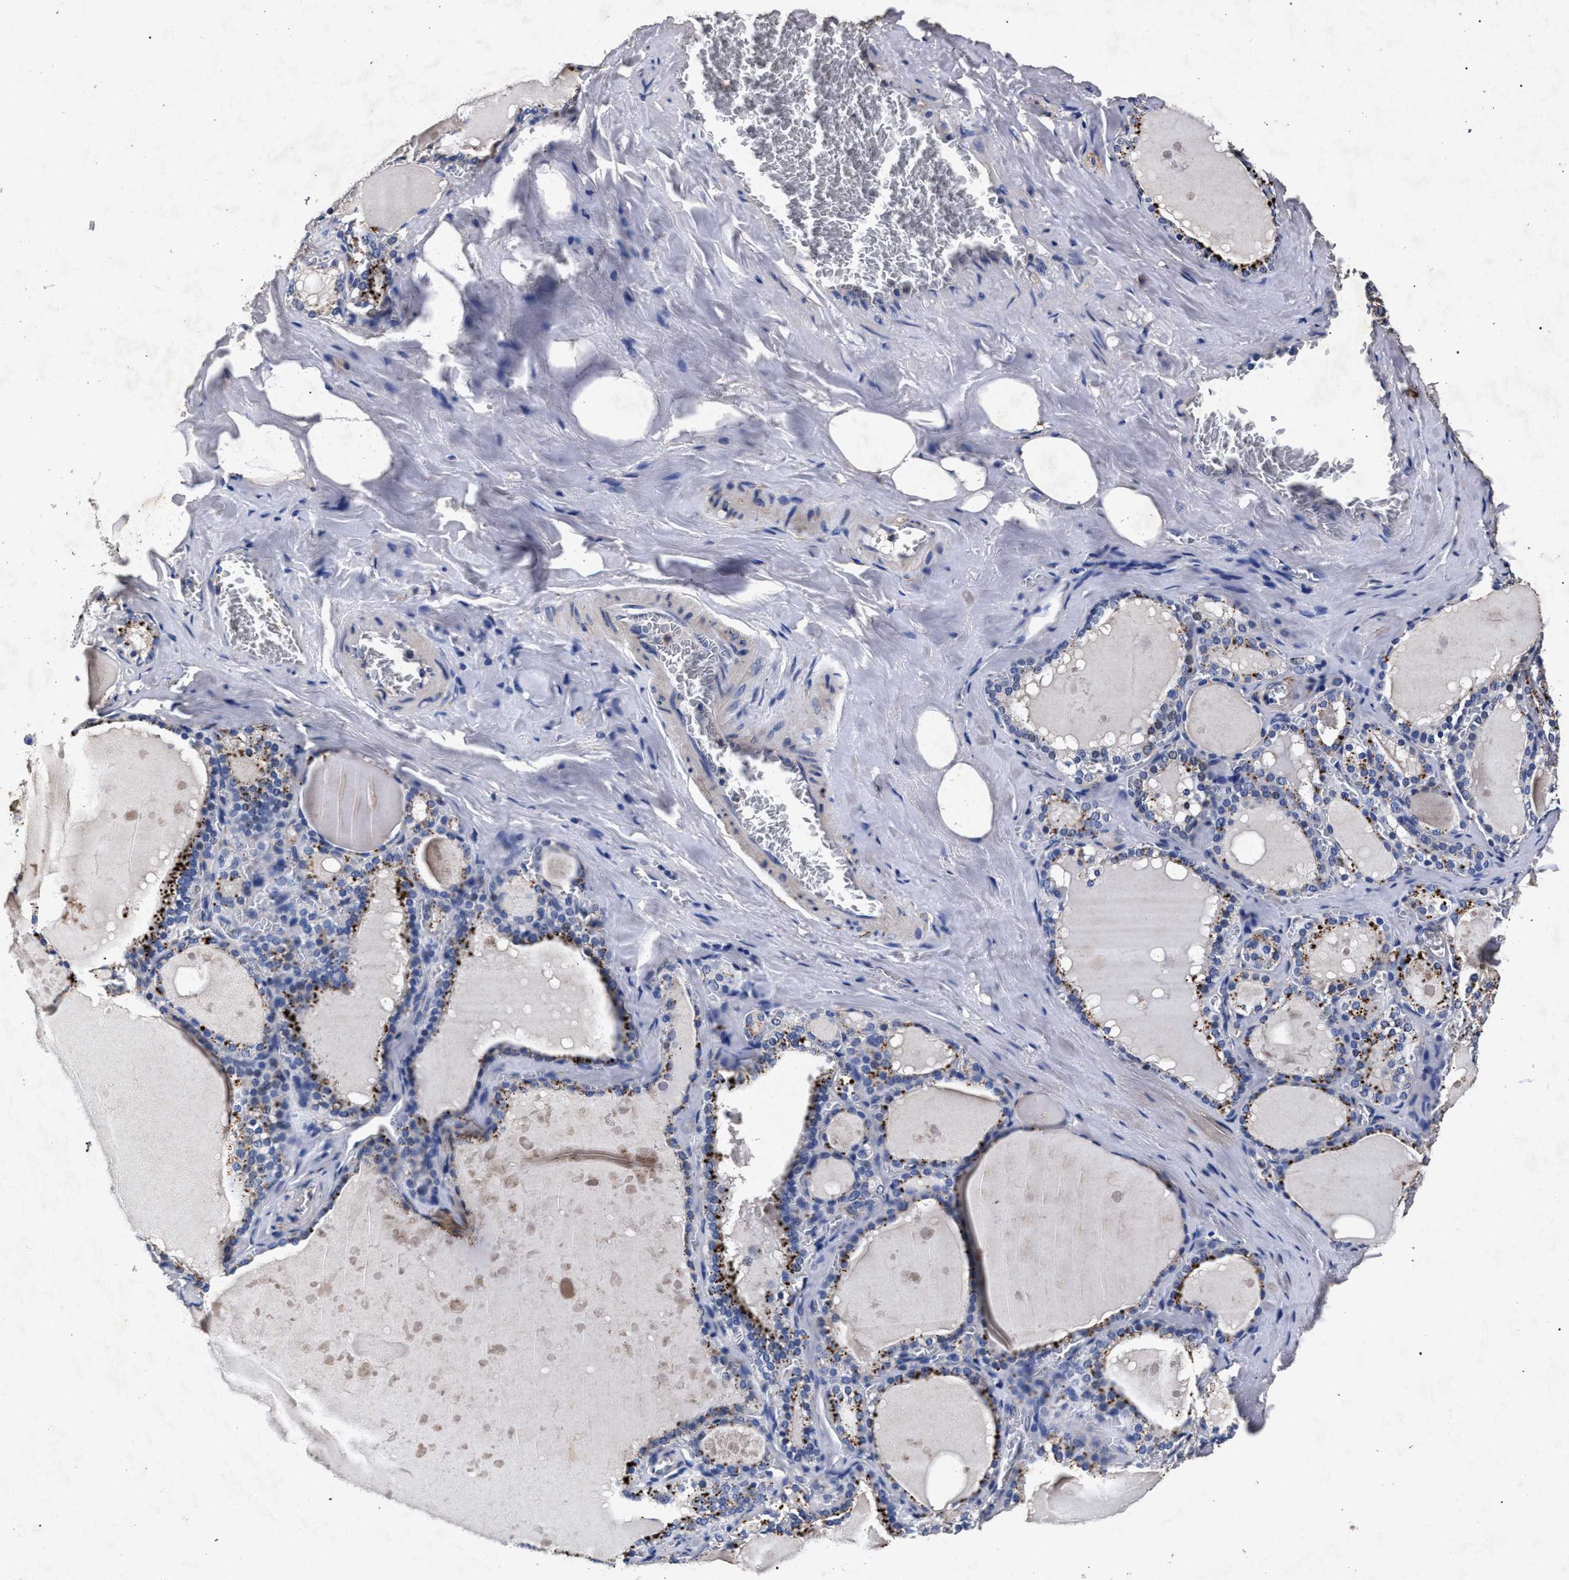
{"staining": {"intensity": "negative", "quantity": "none", "location": "none"}, "tissue": "thyroid gland", "cell_type": "Glandular cells", "image_type": "normal", "snomed": [{"axis": "morphology", "description": "Normal tissue, NOS"}, {"axis": "topography", "description": "Thyroid gland"}], "caption": "Immunohistochemistry (IHC) micrograph of benign thyroid gland: thyroid gland stained with DAB (3,3'-diaminobenzidine) displays no significant protein expression in glandular cells. (IHC, brightfield microscopy, high magnification).", "gene": "ATP1A2", "patient": {"sex": "male", "age": 56}}